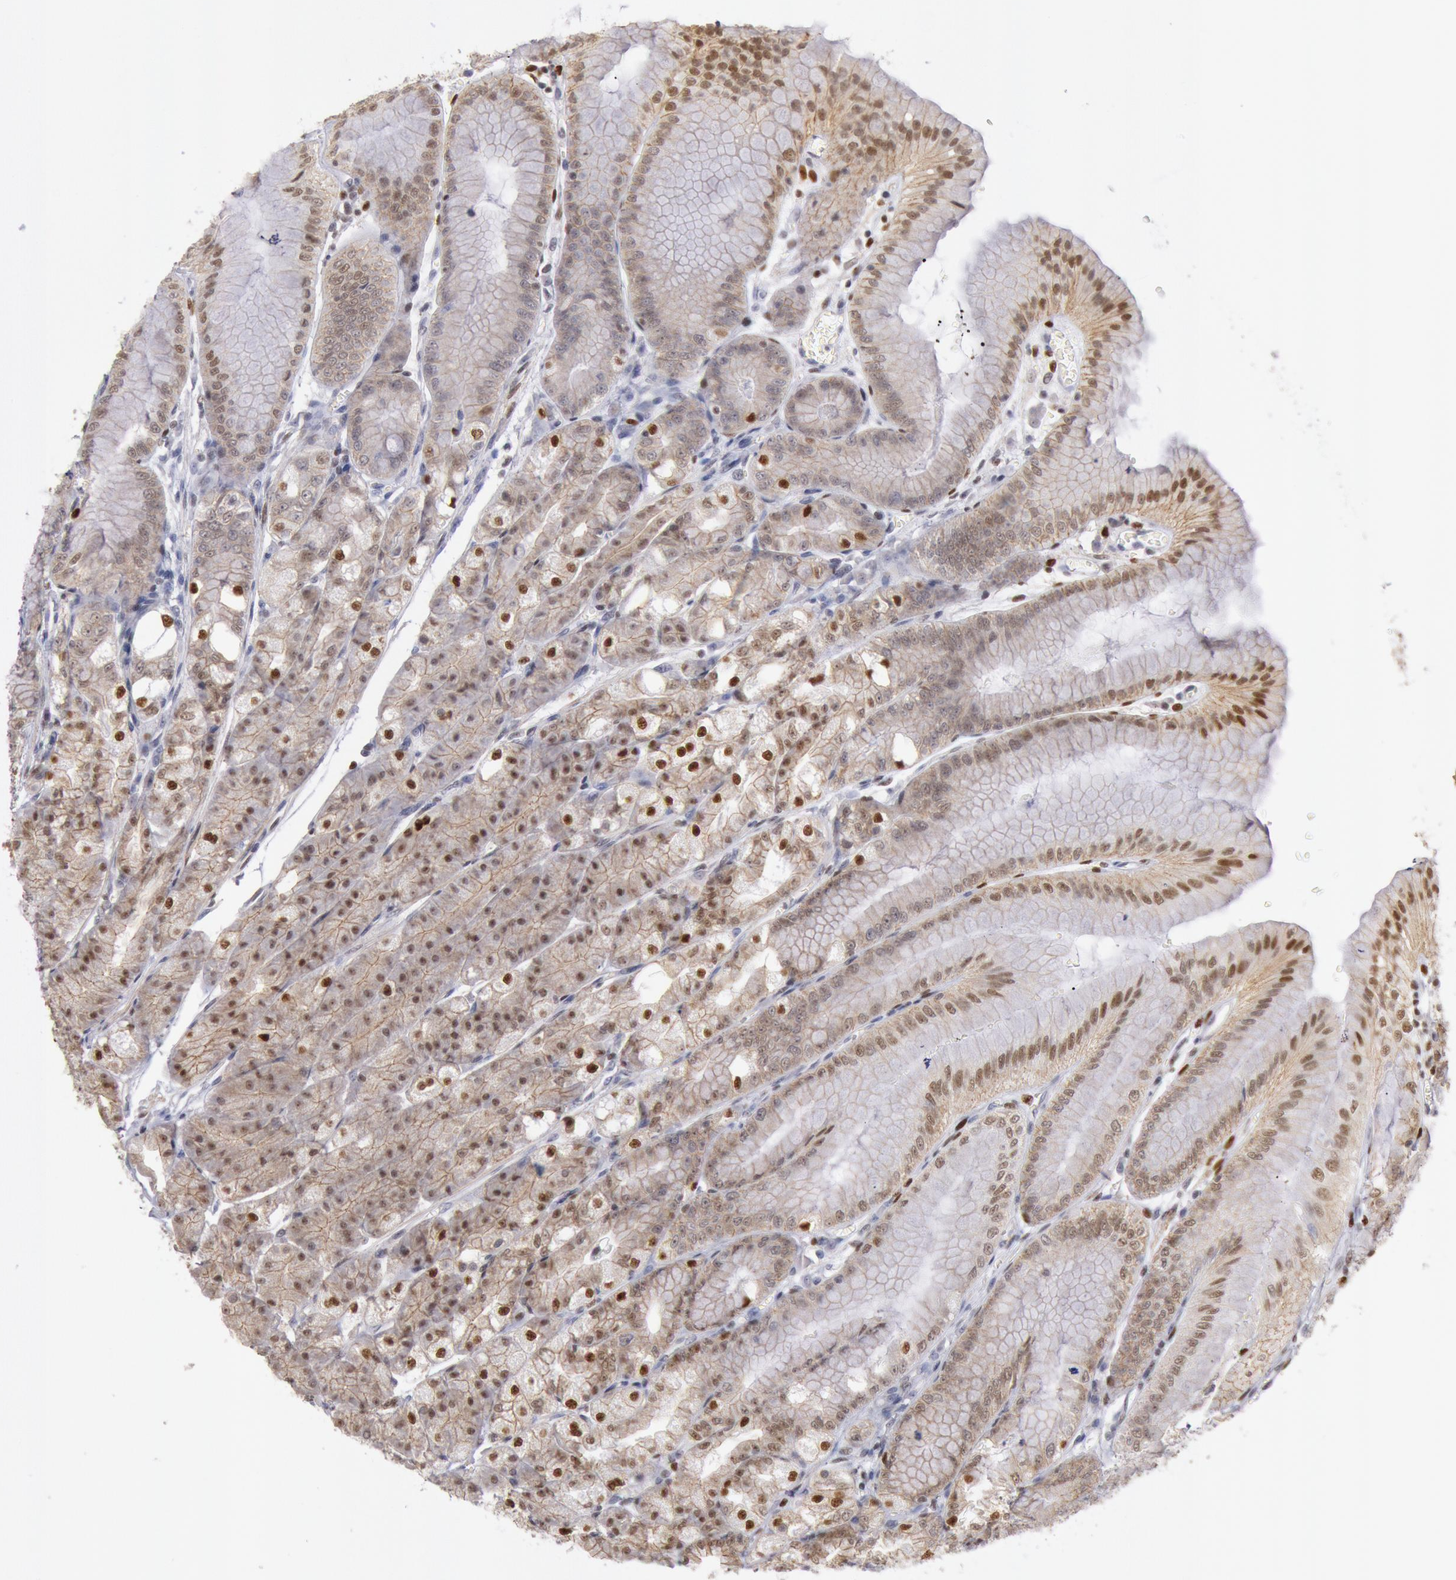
{"staining": {"intensity": "weak", "quantity": ">75%", "location": "cytoplasmic/membranous,nuclear"}, "tissue": "stomach", "cell_type": "Glandular cells", "image_type": "normal", "snomed": [{"axis": "morphology", "description": "Normal tissue, NOS"}, {"axis": "topography", "description": "Stomach, lower"}], "caption": "Unremarkable stomach was stained to show a protein in brown. There is low levels of weak cytoplasmic/membranous,nuclear positivity in approximately >75% of glandular cells.", "gene": "RPS6KA5", "patient": {"sex": "male", "age": 71}}